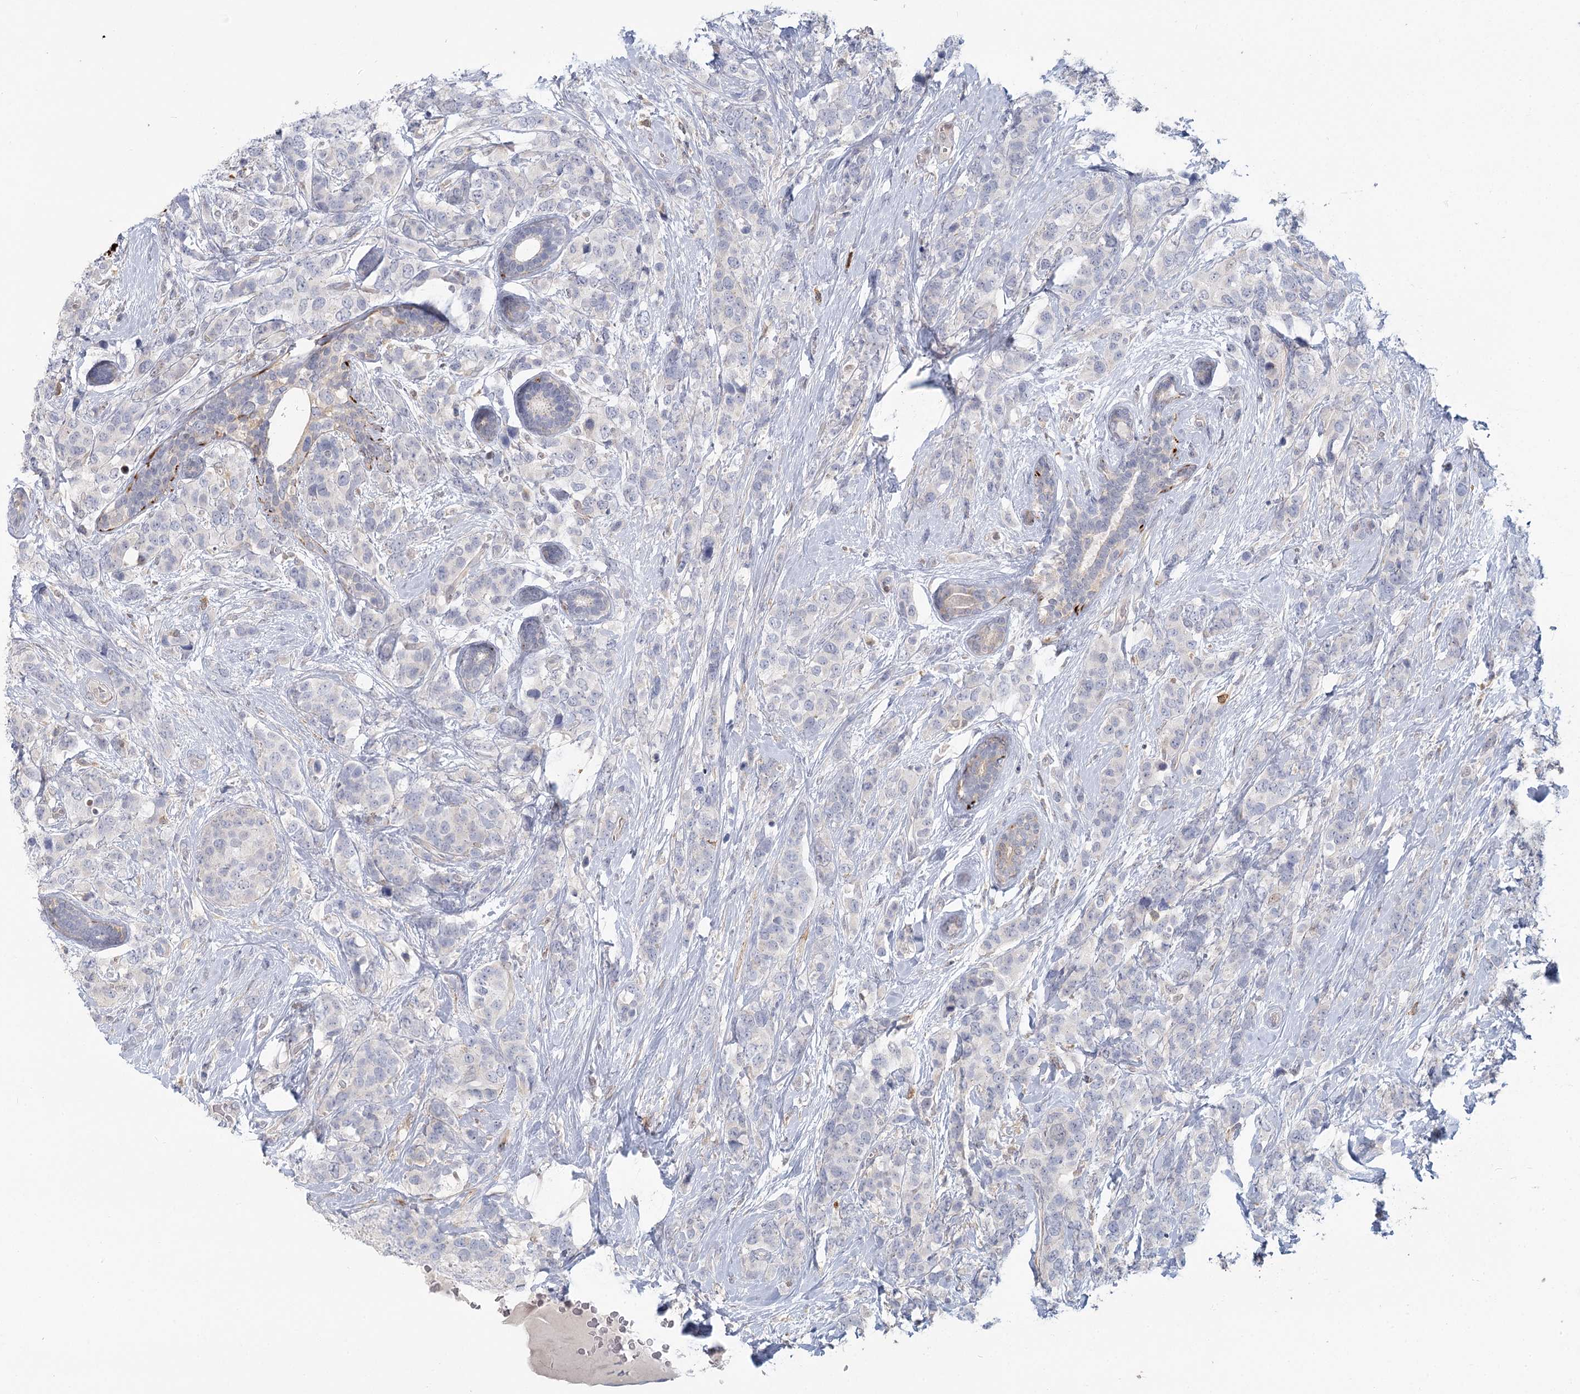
{"staining": {"intensity": "negative", "quantity": "none", "location": "none"}, "tissue": "breast cancer", "cell_type": "Tumor cells", "image_type": "cancer", "snomed": [{"axis": "morphology", "description": "Lobular carcinoma"}, {"axis": "topography", "description": "Breast"}], "caption": "The IHC micrograph has no significant expression in tumor cells of lobular carcinoma (breast) tissue.", "gene": "USP11", "patient": {"sex": "female", "age": 59}}